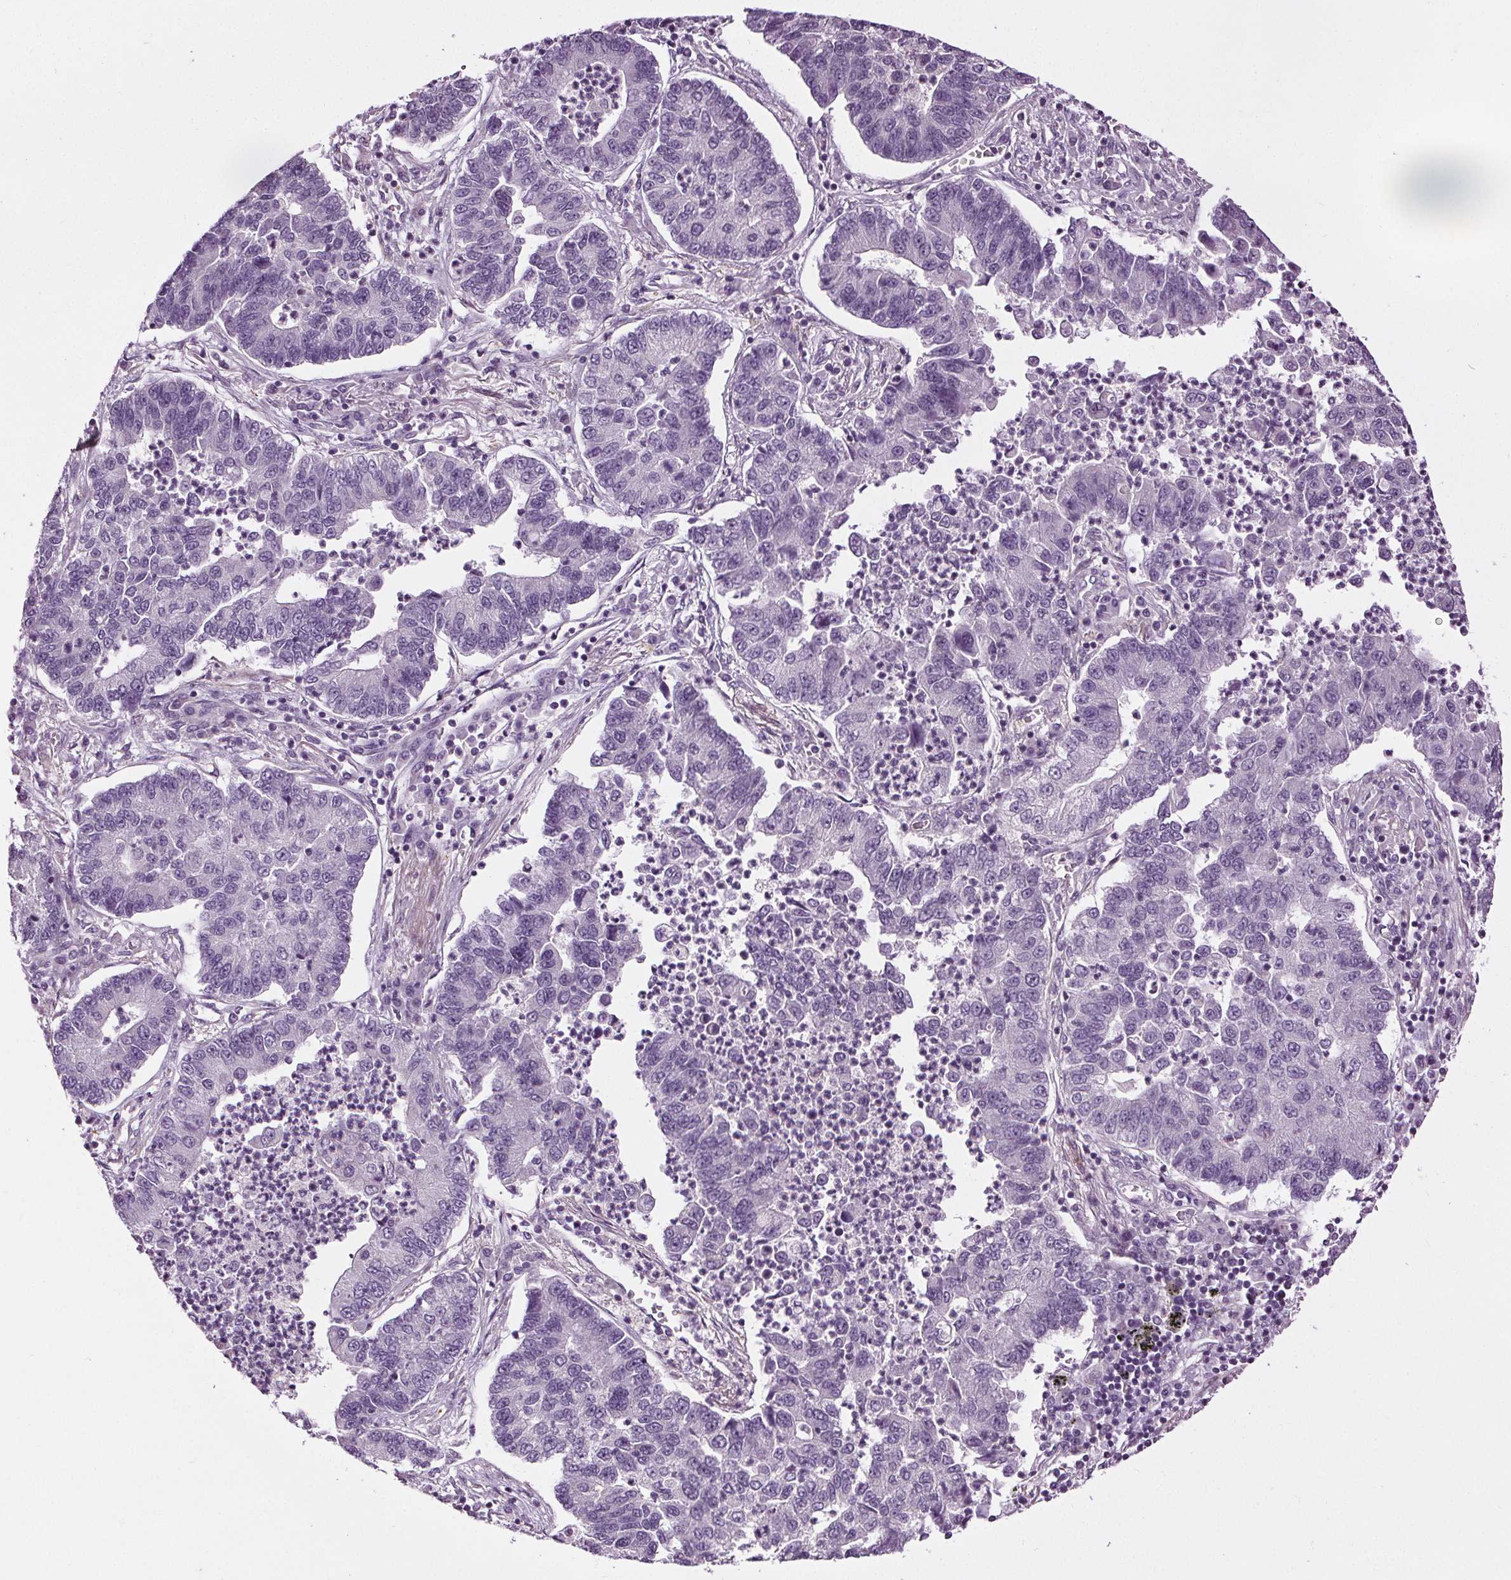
{"staining": {"intensity": "negative", "quantity": "none", "location": "none"}, "tissue": "lung cancer", "cell_type": "Tumor cells", "image_type": "cancer", "snomed": [{"axis": "morphology", "description": "Adenocarcinoma, NOS"}, {"axis": "topography", "description": "Lung"}], "caption": "Tumor cells show no significant staining in adenocarcinoma (lung).", "gene": "RASA1", "patient": {"sex": "female", "age": 57}}